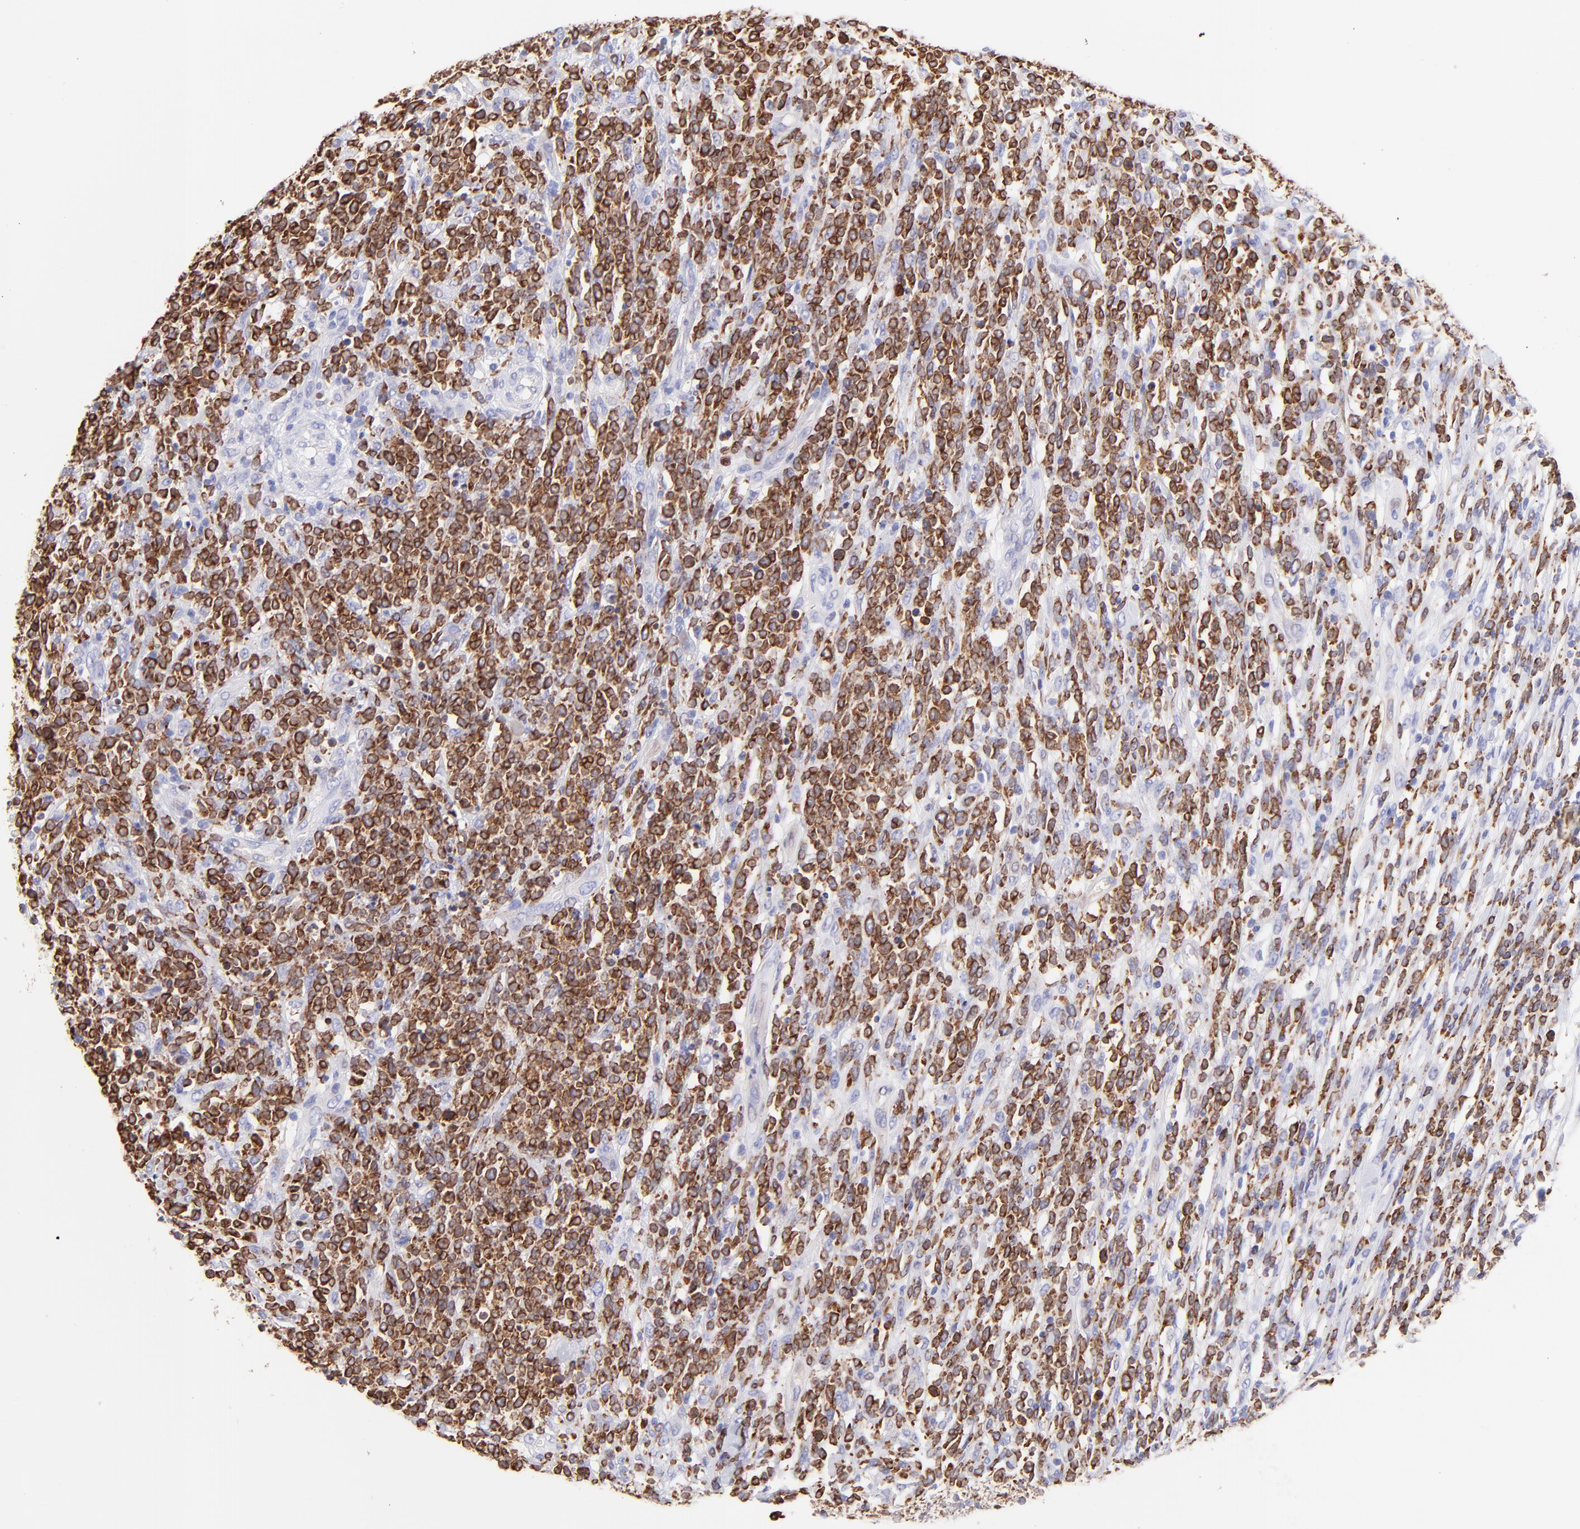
{"staining": {"intensity": "strong", "quantity": "25%-75%", "location": "cytoplasmic/membranous"}, "tissue": "lymphoma", "cell_type": "Tumor cells", "image_type": "cancer", "snomed": [{"axis": "morphology", "description": "Malignant lymphoma, non-Hodgkin's type, High grade"}, {"axis": "topography", "description": "Lymph node"}], "caption": "Lymphoma stained with DAB immunohistochemistry (IHC) exhibits high levels of strong cytoplasmic/membranous expression in approximately 25%-75% of tumor cells.", "gene": "IRAG2", "patient": {"sex": "female", "age": 73}}